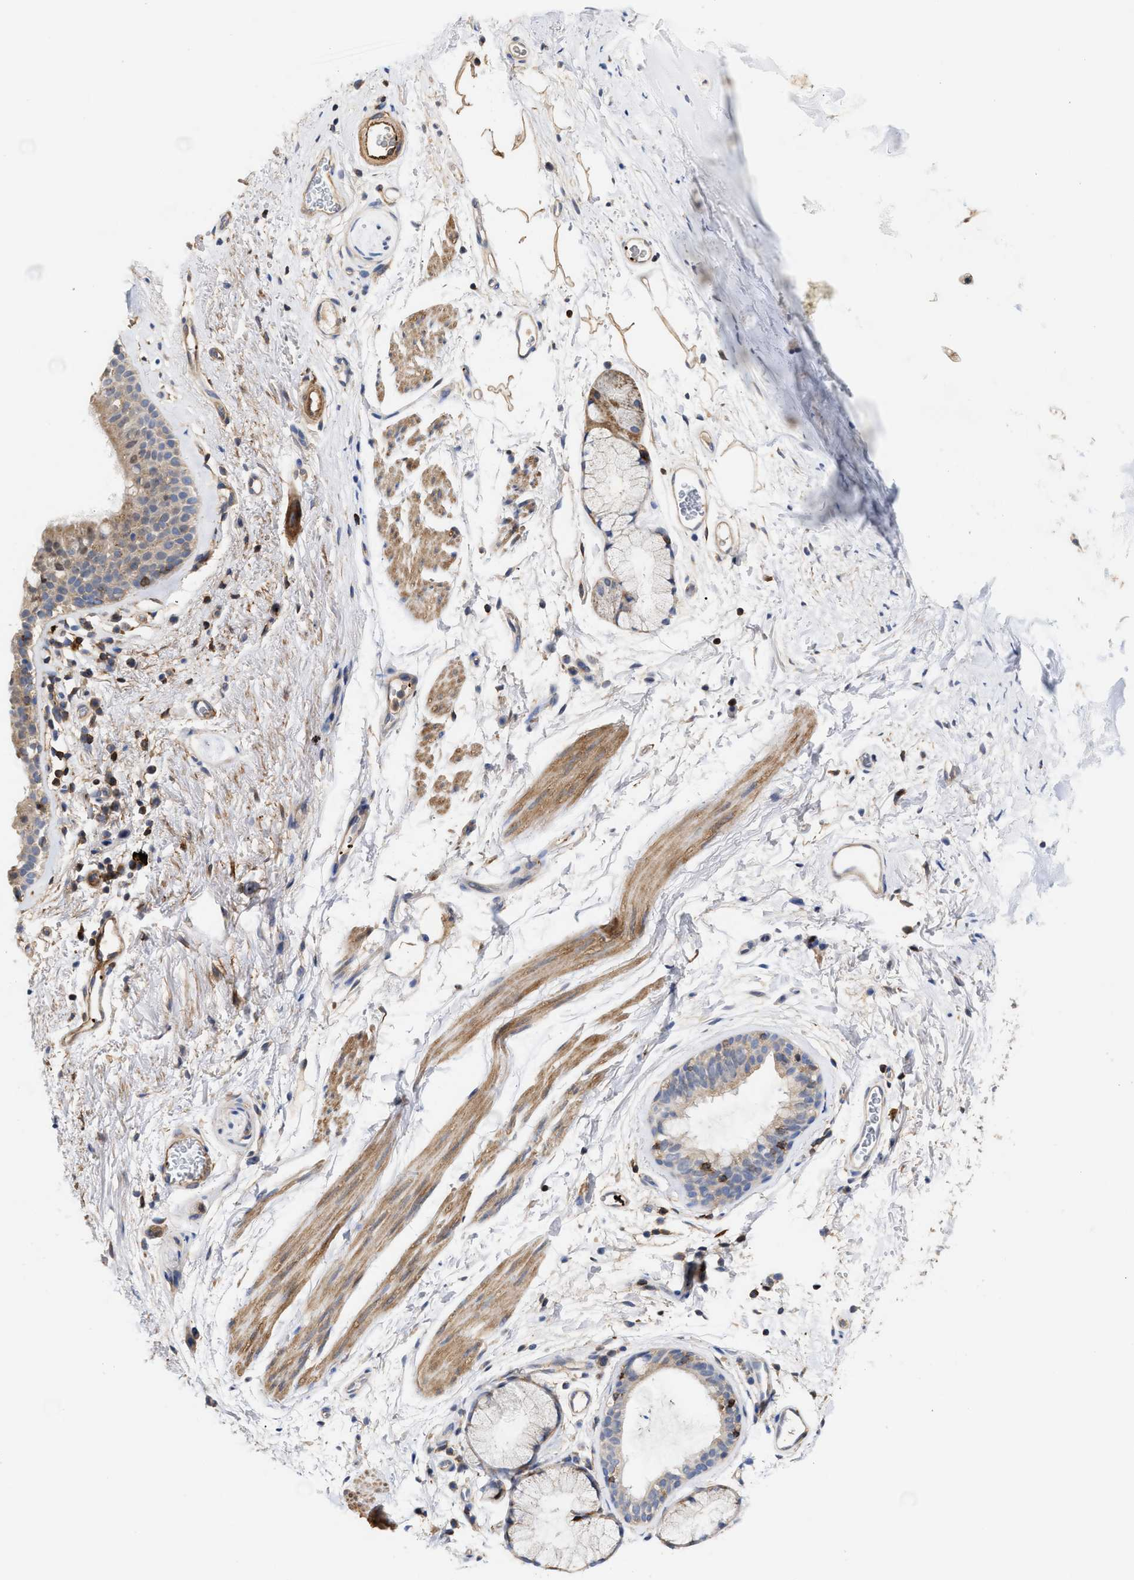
{"staining": {"intensity": "weak", "quantity": ">75%", "location": "cytoplasmic/membranous"}, "tissue": "bronchus", "cell_type": "Respiratory epithelial cells", "image_type": "normal", "snomed": [{"axis": "morphology", "description": "Normal tissue, NOS"}, {"axis": "topography", "description": "Cartilage tissue"}, {"axis": "topography", "description": "Bronchus"}], "caption": "Immunohistochemical staining of unremarkable bronchus displays >75% levels of weak cytoplasmic/membranous protein expression in approximately >75% of respiratory epithelial cells. (brown staining indicates protein expression, while blue staining denotes nuclei).", "gene": "HS3ST5", "patient": {"sex": "female", "age": 53}}